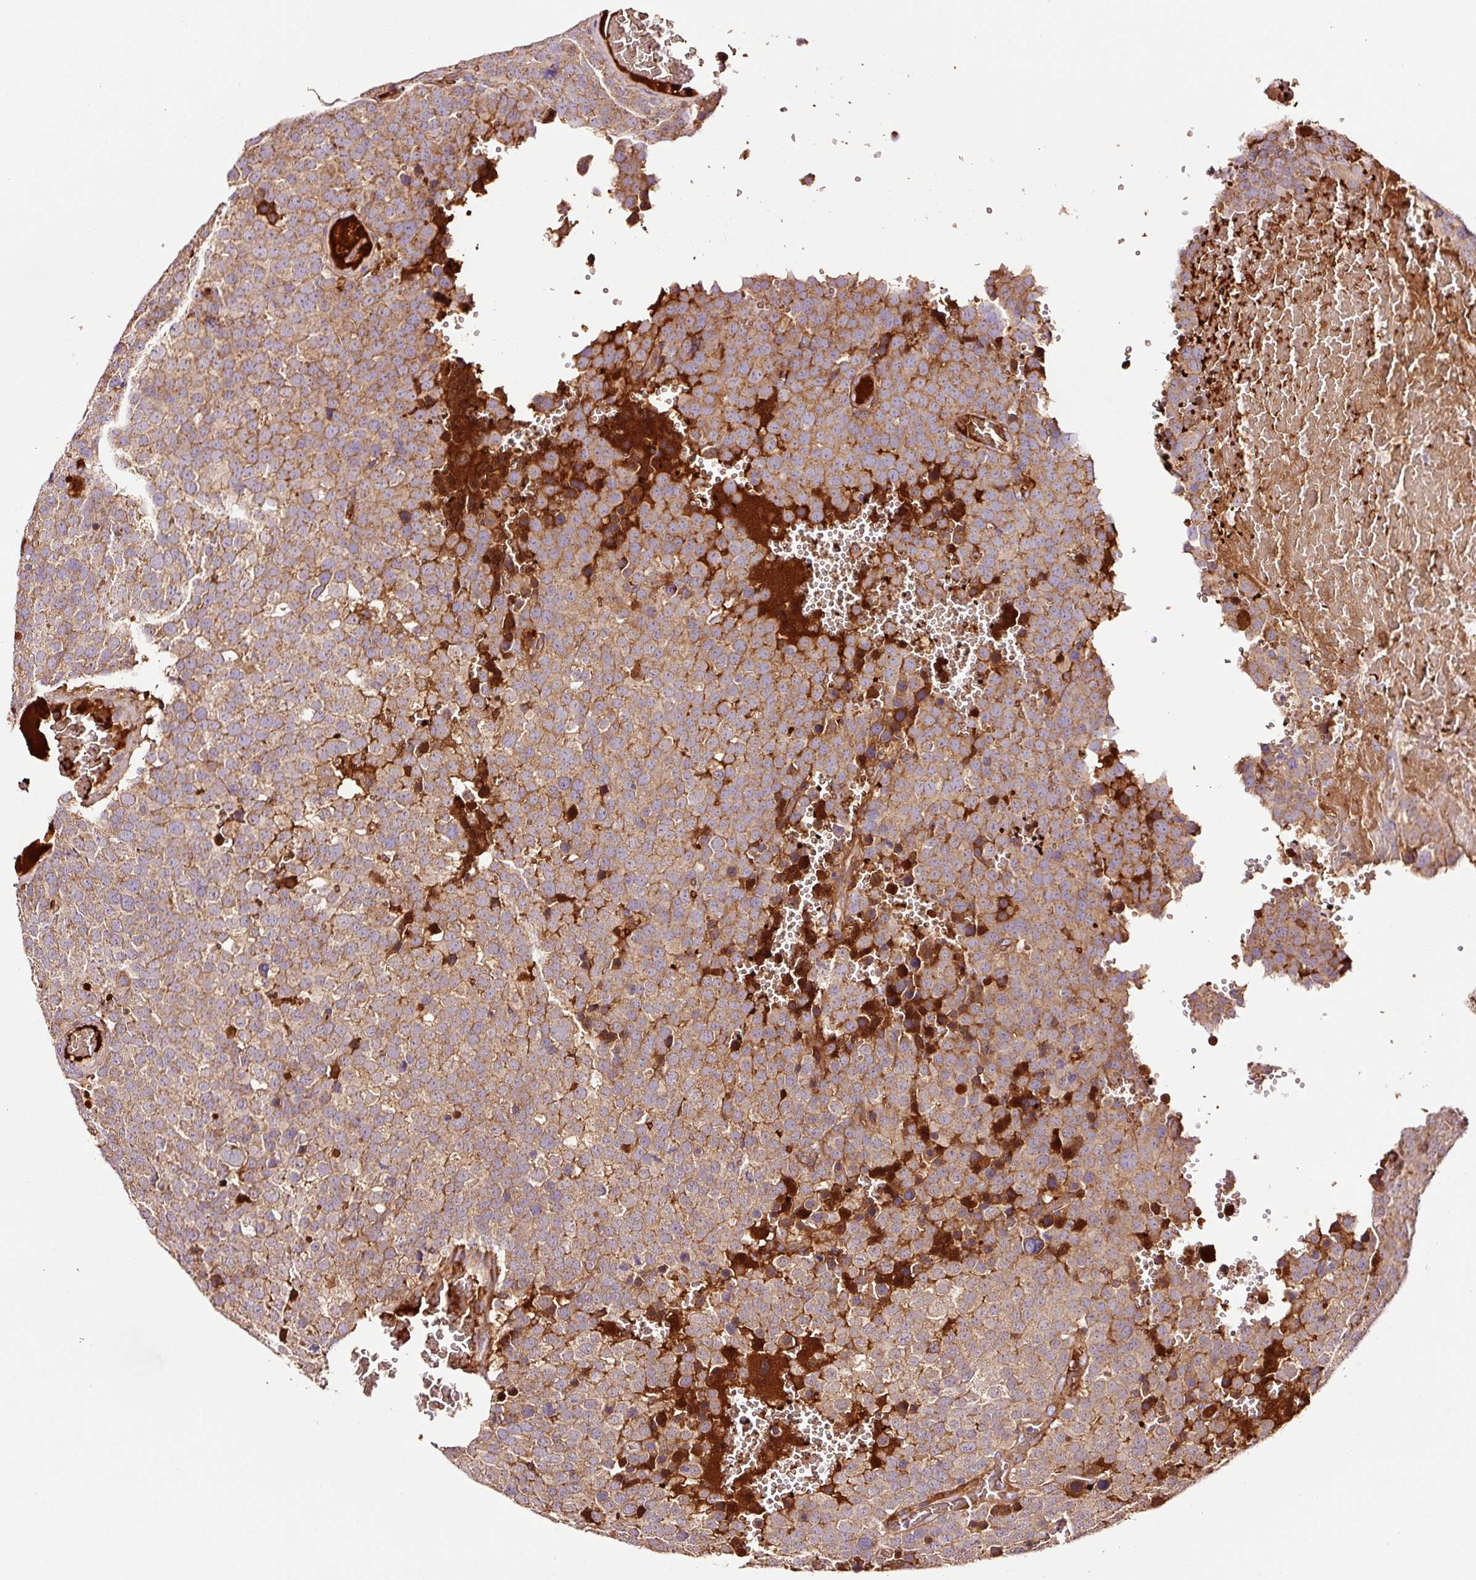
{"staining": {"intensity": "moderate", "quantity": ">75%", "location": "cytoplasmic/membranous"}, "tissue": "testis cancer", "cell_type": "Tumor cells", "image_type": "cancer", "snomed": [{"axis": "morphology", "description": "Seminoma, NOS"}, {"axis": "topography", "description": "Testis"}], "caption": "About >75% of tumor cells in human testis cancer reveal moderate cytoplasmic/membranous protein expression as visualized by brown immunohistochemical staining.", "gene": "PGLYRP2", "patient": {"sex": "male", "age": 71}}